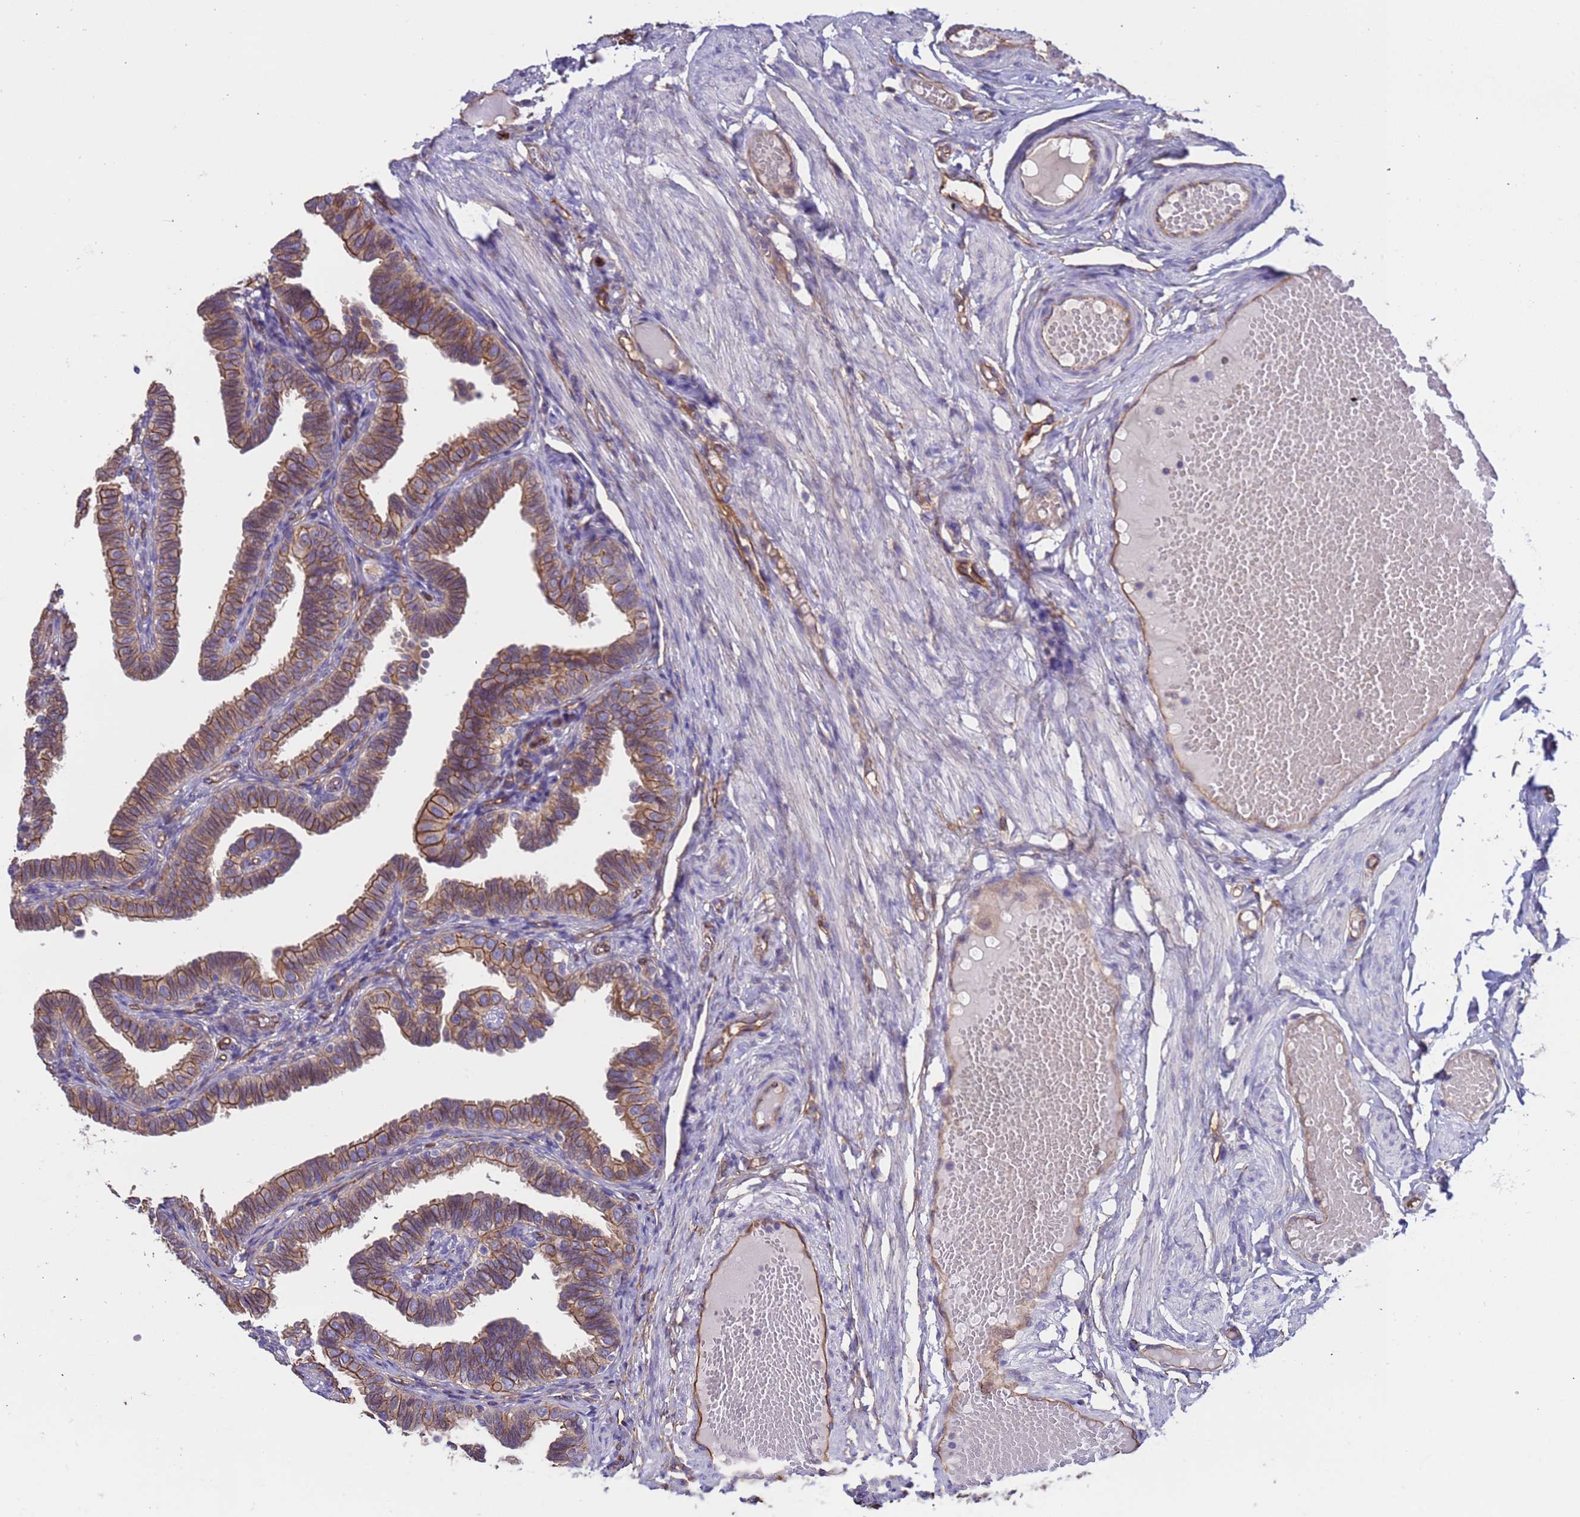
{"staining": {"intensity": "moderate", "quantity": ">75%", "location": "cytoplasmic/membranous"}, "tissue": "fallopian tube", "cell_type": "Glandular cells", "image_type": "normal", "snomed": [{"axis": "morphology", "description": "Normal tissue, NOS"}, {"axis": "topography", "description": "Fallopian tube"}], "caption": "A histopathology image of human fallopian tube stained for a protein reveals moderate cytoplasmic/membranous brown staining in glandular cells. The protein is stained brown, and the nuclei are stained in blue (DAB IHC with brightfield microscopy, high magnification).", "gene": "ZNF248", "patient": {"sex": "female", "age": 39}}